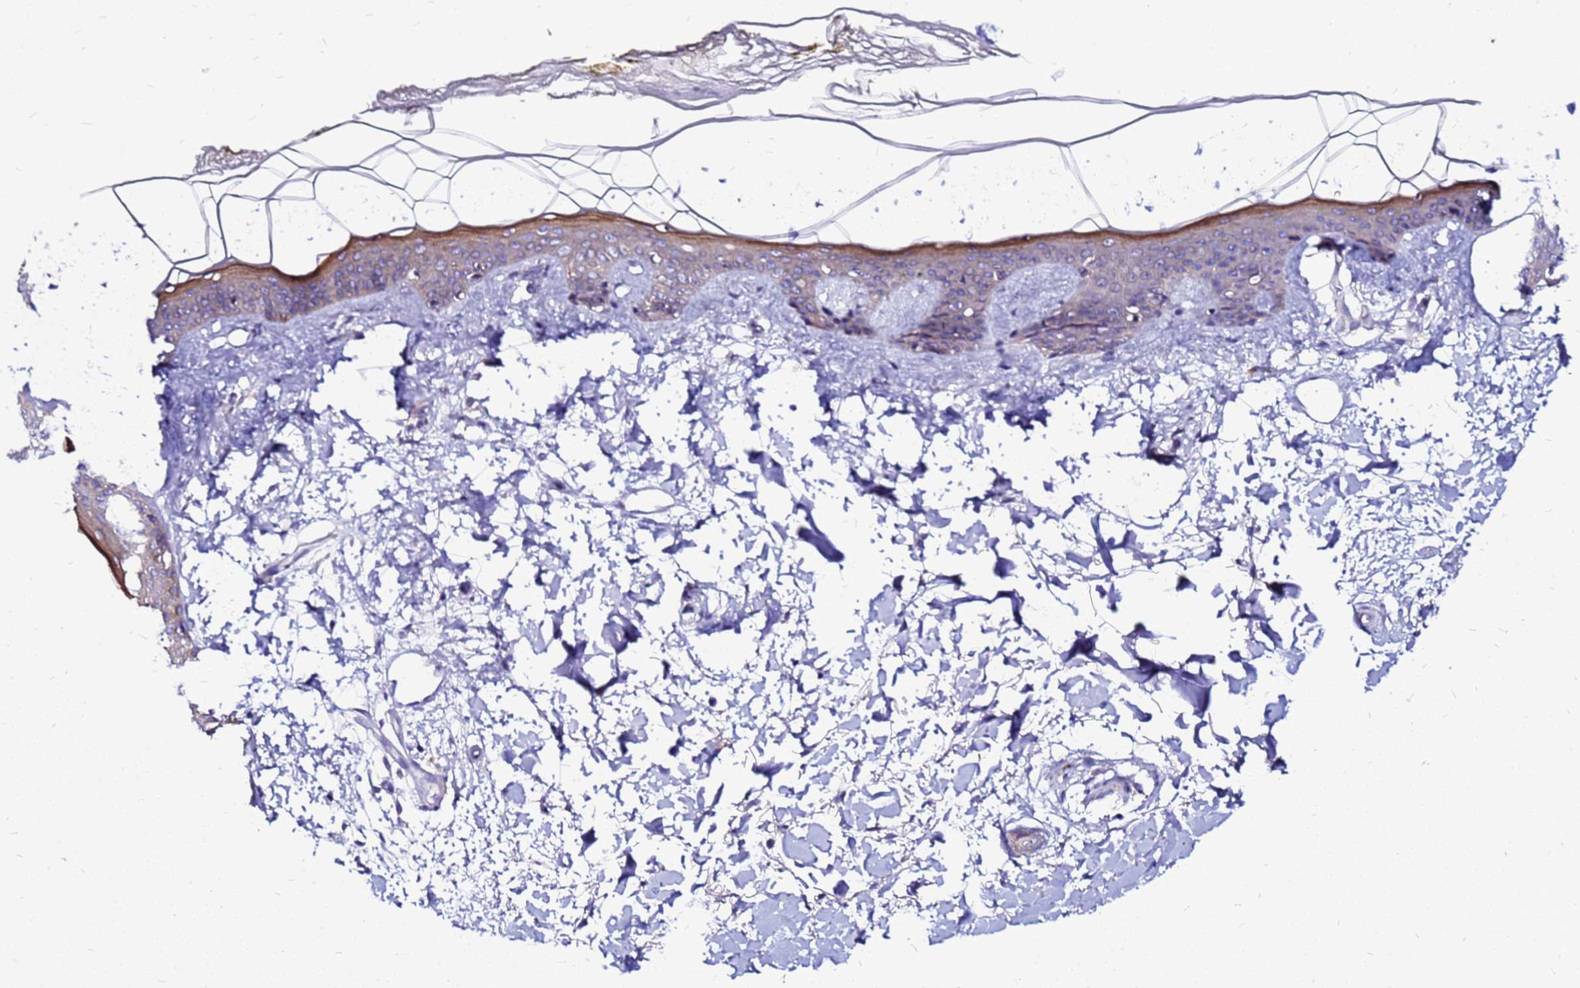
{"staining": {"intensity": "negative", "quantity": "none", "location": "none"}, "tissue": "skin", "cell_type": "Fibroblasts", "image_type": "normal", "snomed": [{"axis": "morphology", "description": "Normal tissue, NOS"}, {"axis": "topography", "description": "Skin"}], "caption": "This histopathology image is of benign skin stained with IHC to label a protein in brown with the nuclei are counter-stained blue. There is no staining in fibroblasts. Nuclei are stained in blue.", "gene": "ARHGEF35", "patient": {"sex": "female", "age": 34}}